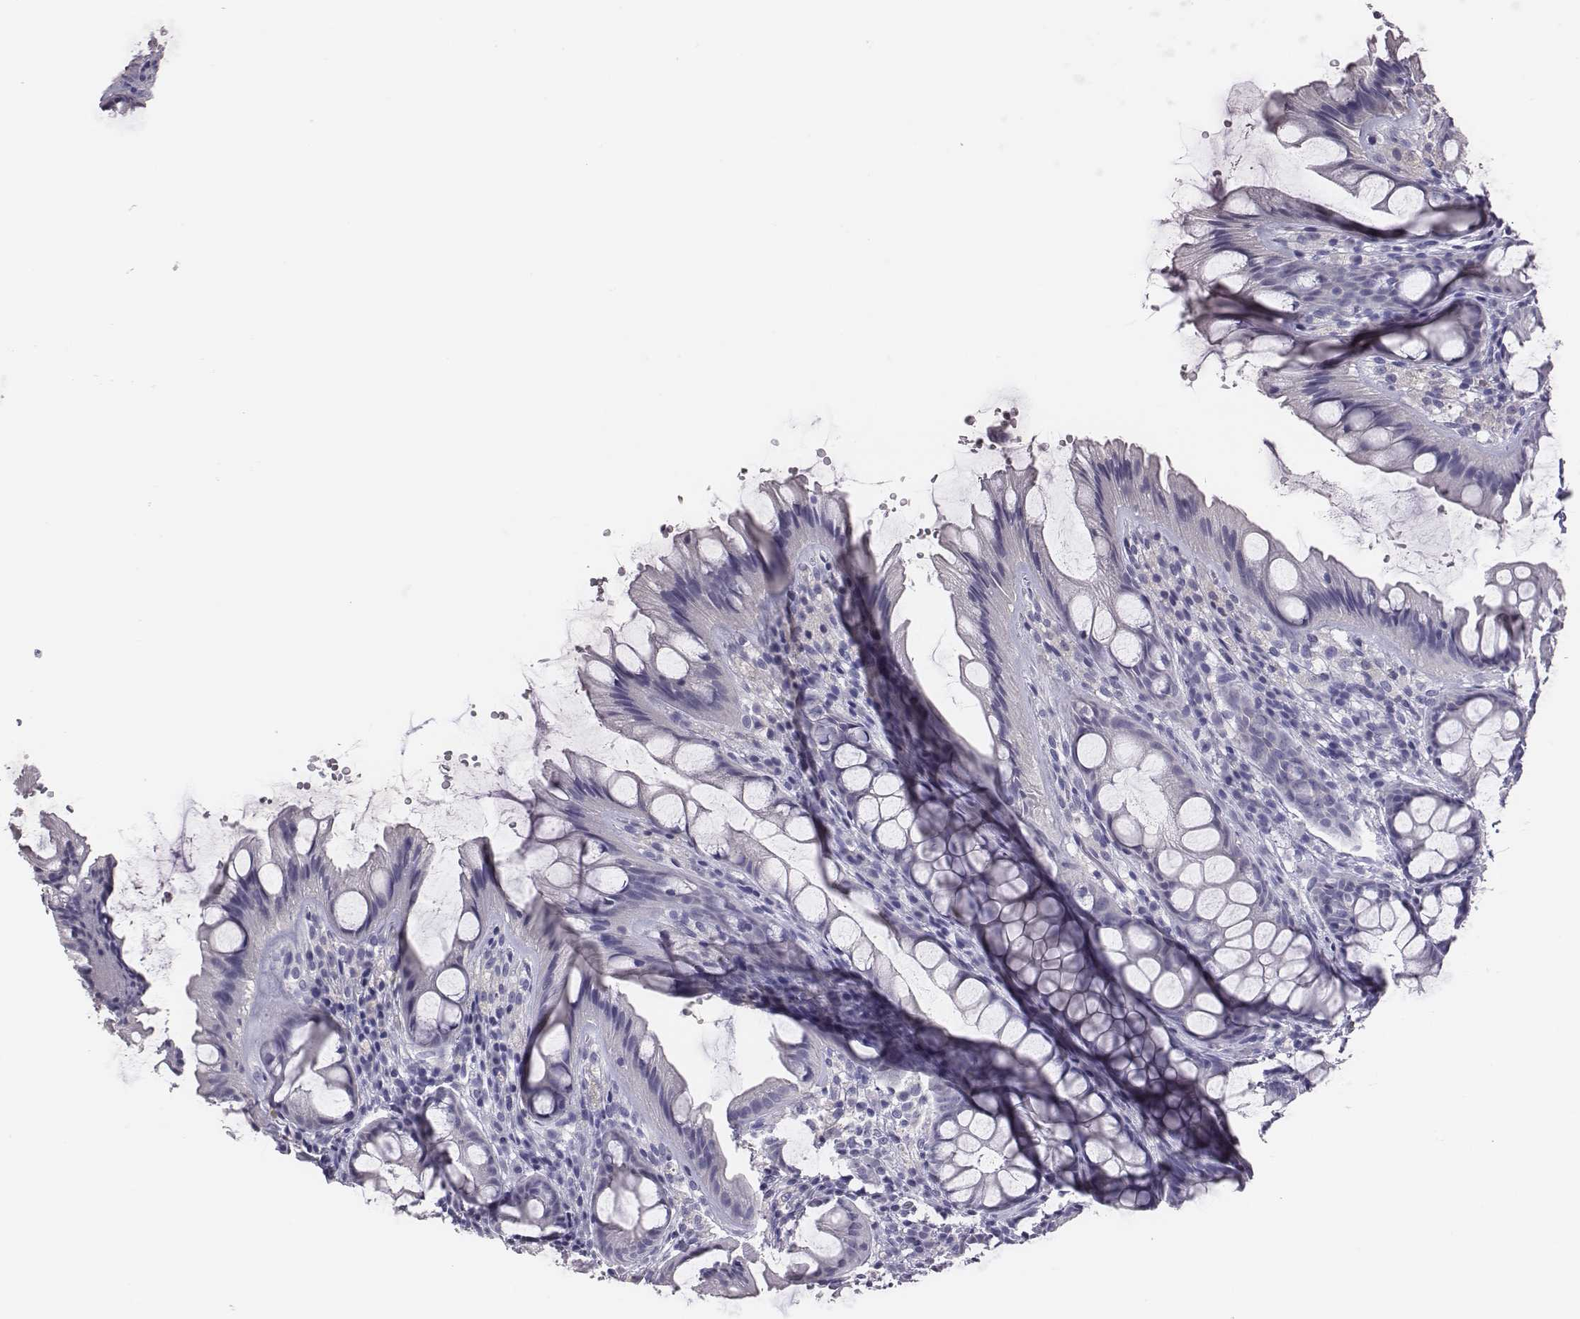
{"staining": {"intensity": "negative", "quantity": "none", "location": "none"}, "tissue": "colon", "cell_type": "Endothelial cells", "image_type": "normal", "snomed": [{"axis": "morphology", "description": "Normal tissue, NOS"}, {"axis": "topography", "description": "Colon"}], "caption": "An IHC micrograph of benign colon is shown. There is no staining in endothelial cells of colon.", "gene": "EN1", "patient": {"sex": "male", "age": 47}}